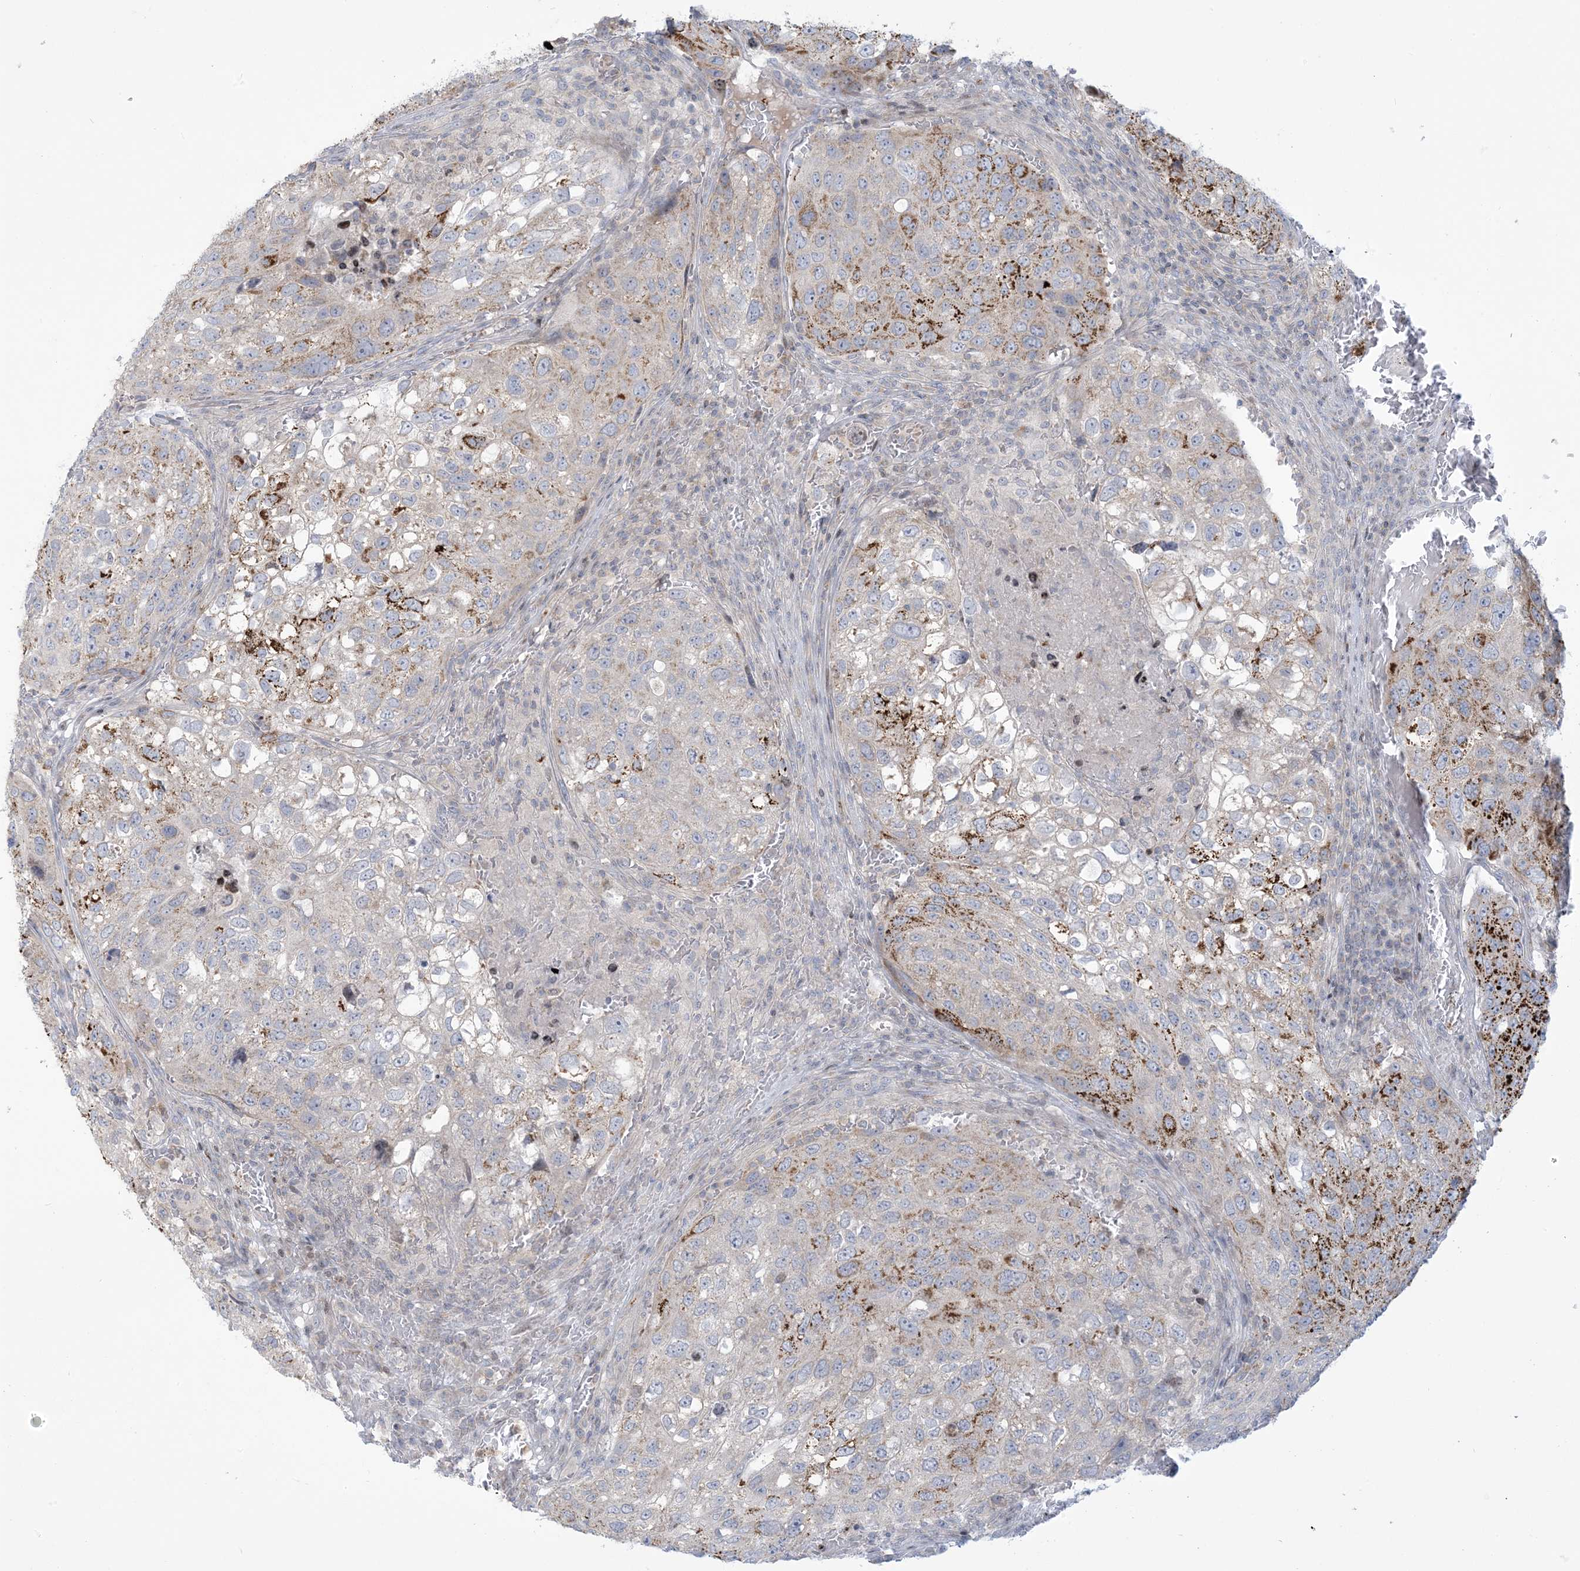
{"staining": {"intensity": "moderate", "quantity": "<25%", "location": "cytoplasmic/membranous"}, "tissue": "urothelial cancer", "cell_type": "Tumor cells", "image_type": "cancer", "snomed": [{"axis": "morphology", "description": "Urothelial carcinoma, High grade"}, {"axis": "topography", "description": "Lymph node"}, {"axis": "topography", "description": "Urinary bladder"}], "caption": "High-grade urothelial carcinoma was stained to show a protein in brown. There is low levels of moderate cytoplasmic/membranous positivity in approximately <25% of tumor cells.", "gene": "AFTPH", "patient": {"sex": "male", "age": 51}}